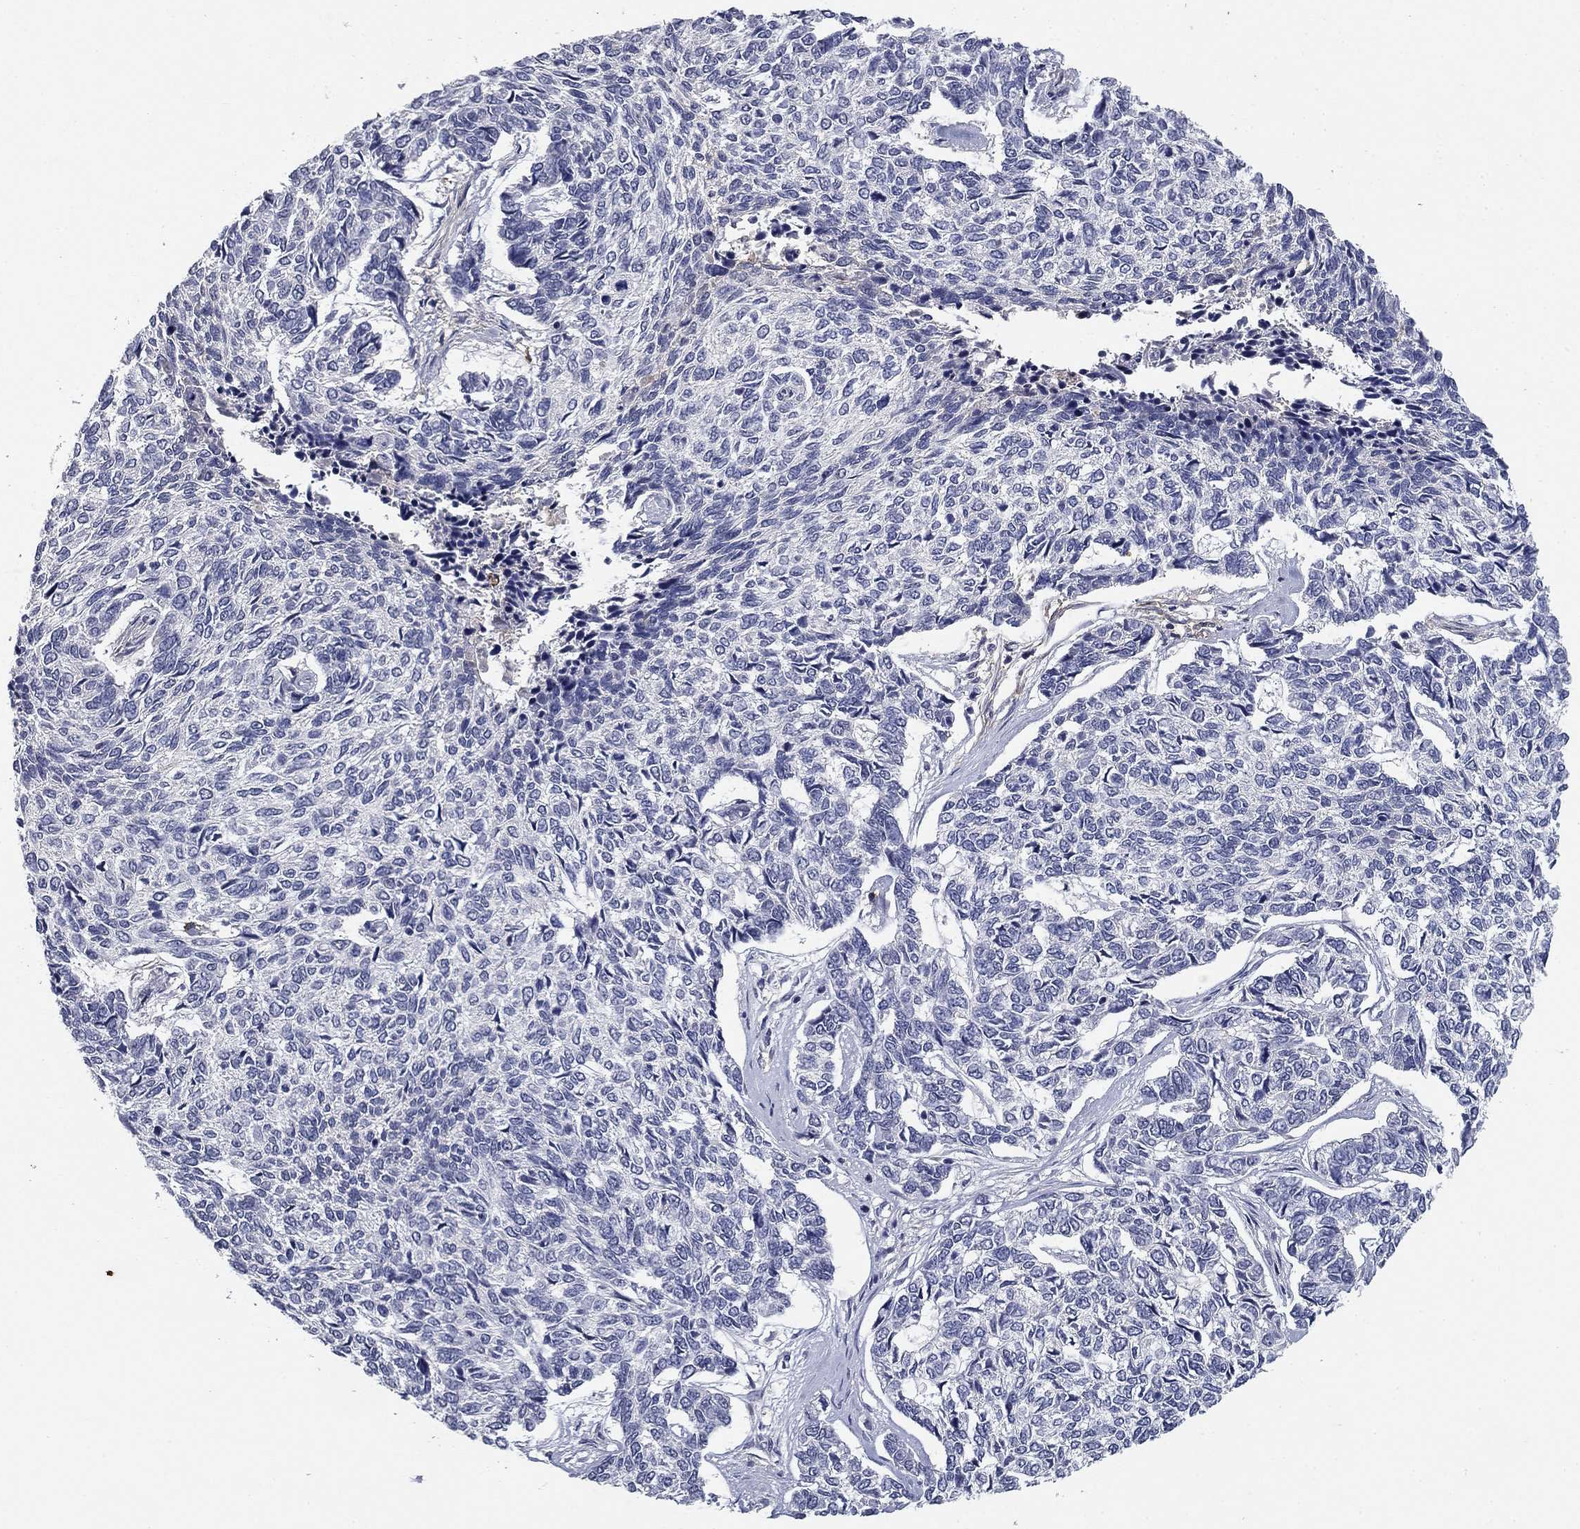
{"staining": {"intensity": "negative", "quantity": "none", "location": "none"}, "tissue": "skin cancer", "cell_type": "Tumor cells", "image_type": "cancer", "snomed": [{"axis": "morphology", "description": "Basal cell carcinoma"}, {"axis": "topography", "description": "Skin"}], "caption": "An immunohistochemistry (IHC) histopathology image of skin cancer (basal cell carcinoma) is shown. There is no staining in tumor cells of skin cancer (basal cell carcinoma).", "gene": "CD274", "patient": {"sex": "female", "age": 65}}